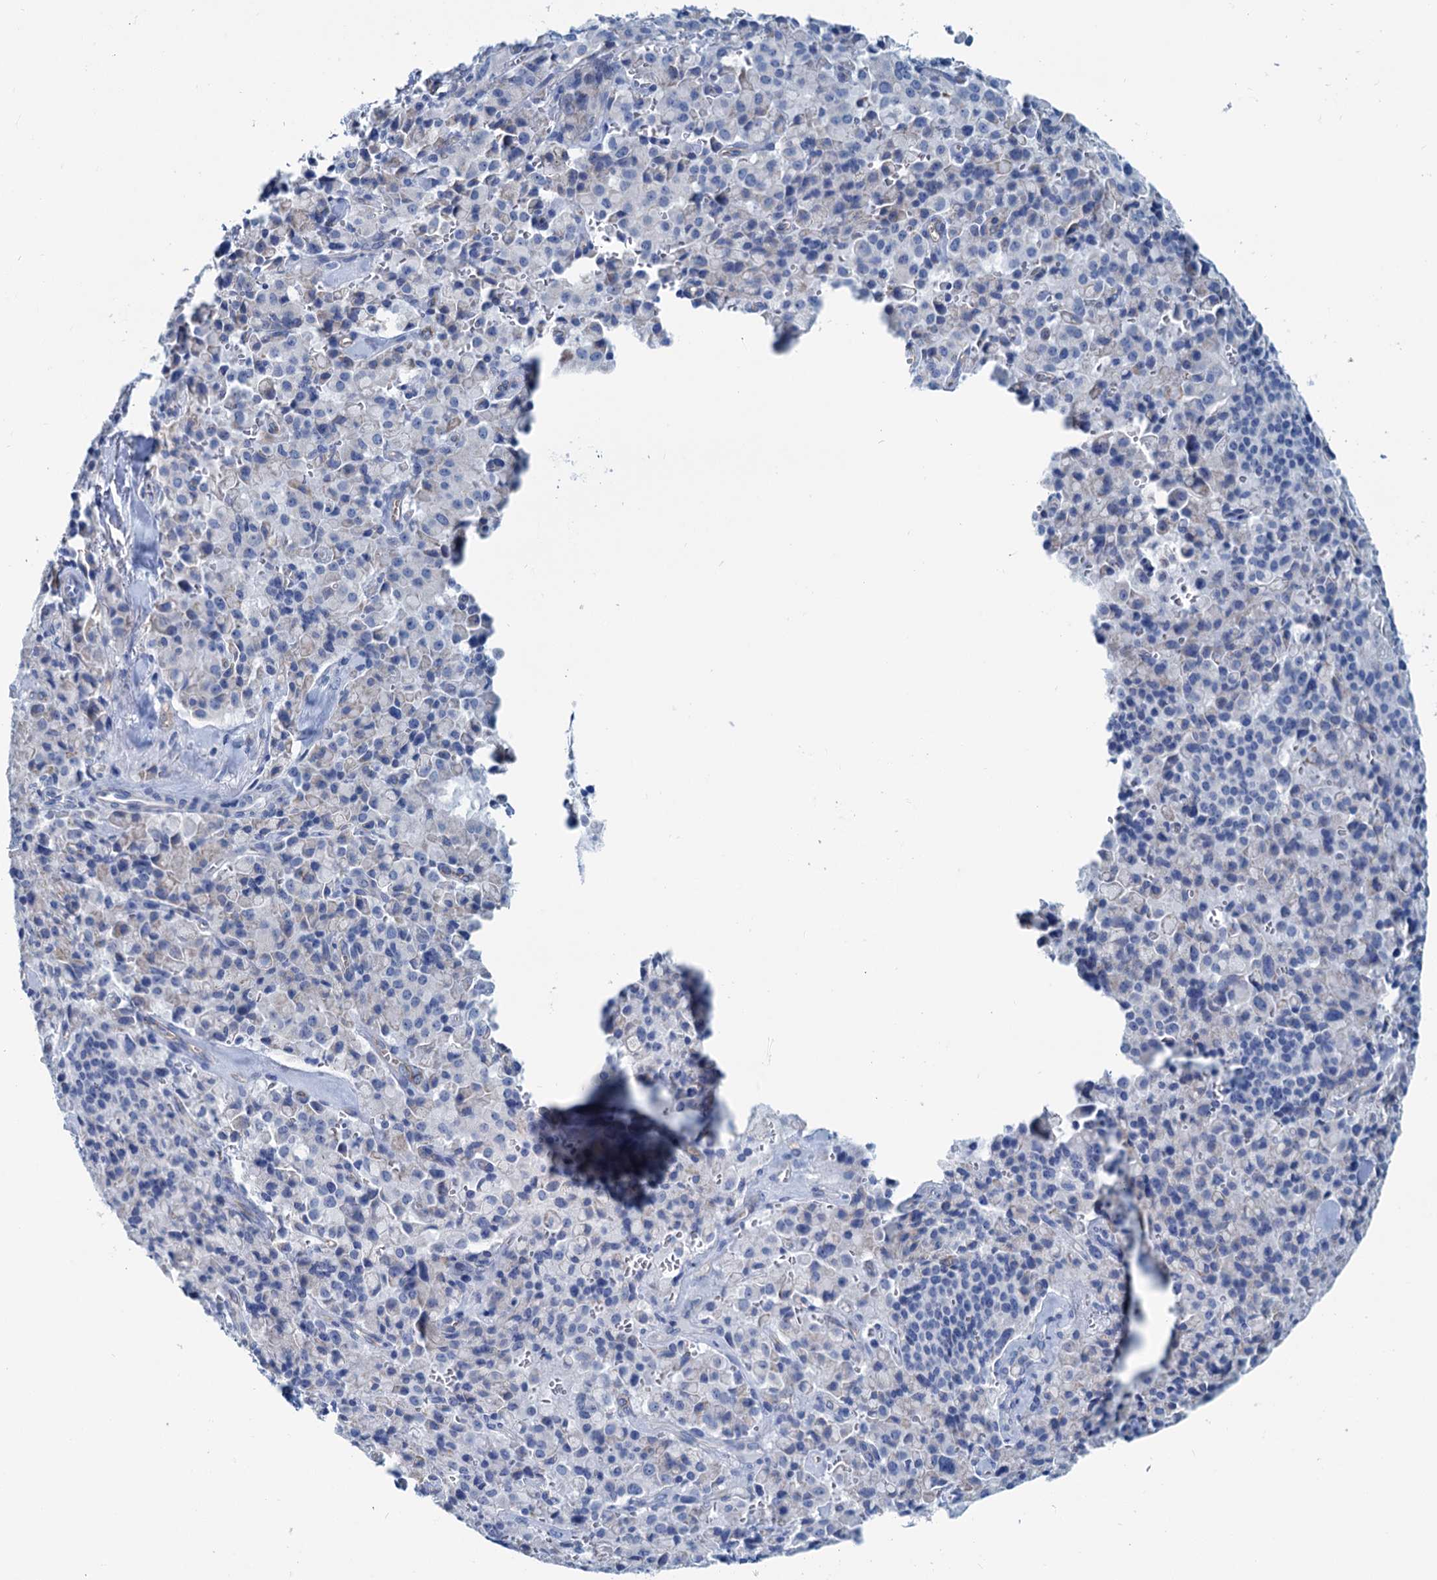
{"staining": {"intensity": "negative", "quantity": "none", "location": "none"}, "tissue": "pancreatic cancer", "cell_type": "Tumor cells", "image_type": "cancer", "snomed": [{"axis": "morphology", "description": "Adenocarcinoma, NOS"}, {"axis": "topography", "description": "Pancreas"}], "caption": "Tumor cells are negative for brown protein staining in pancreatic adenocarcinoma. (DAB IHC visualized using brightfield microscopy, high magnification).", "gene": "SLC1A3", "patient": {"sex": "male", "age": 65}}